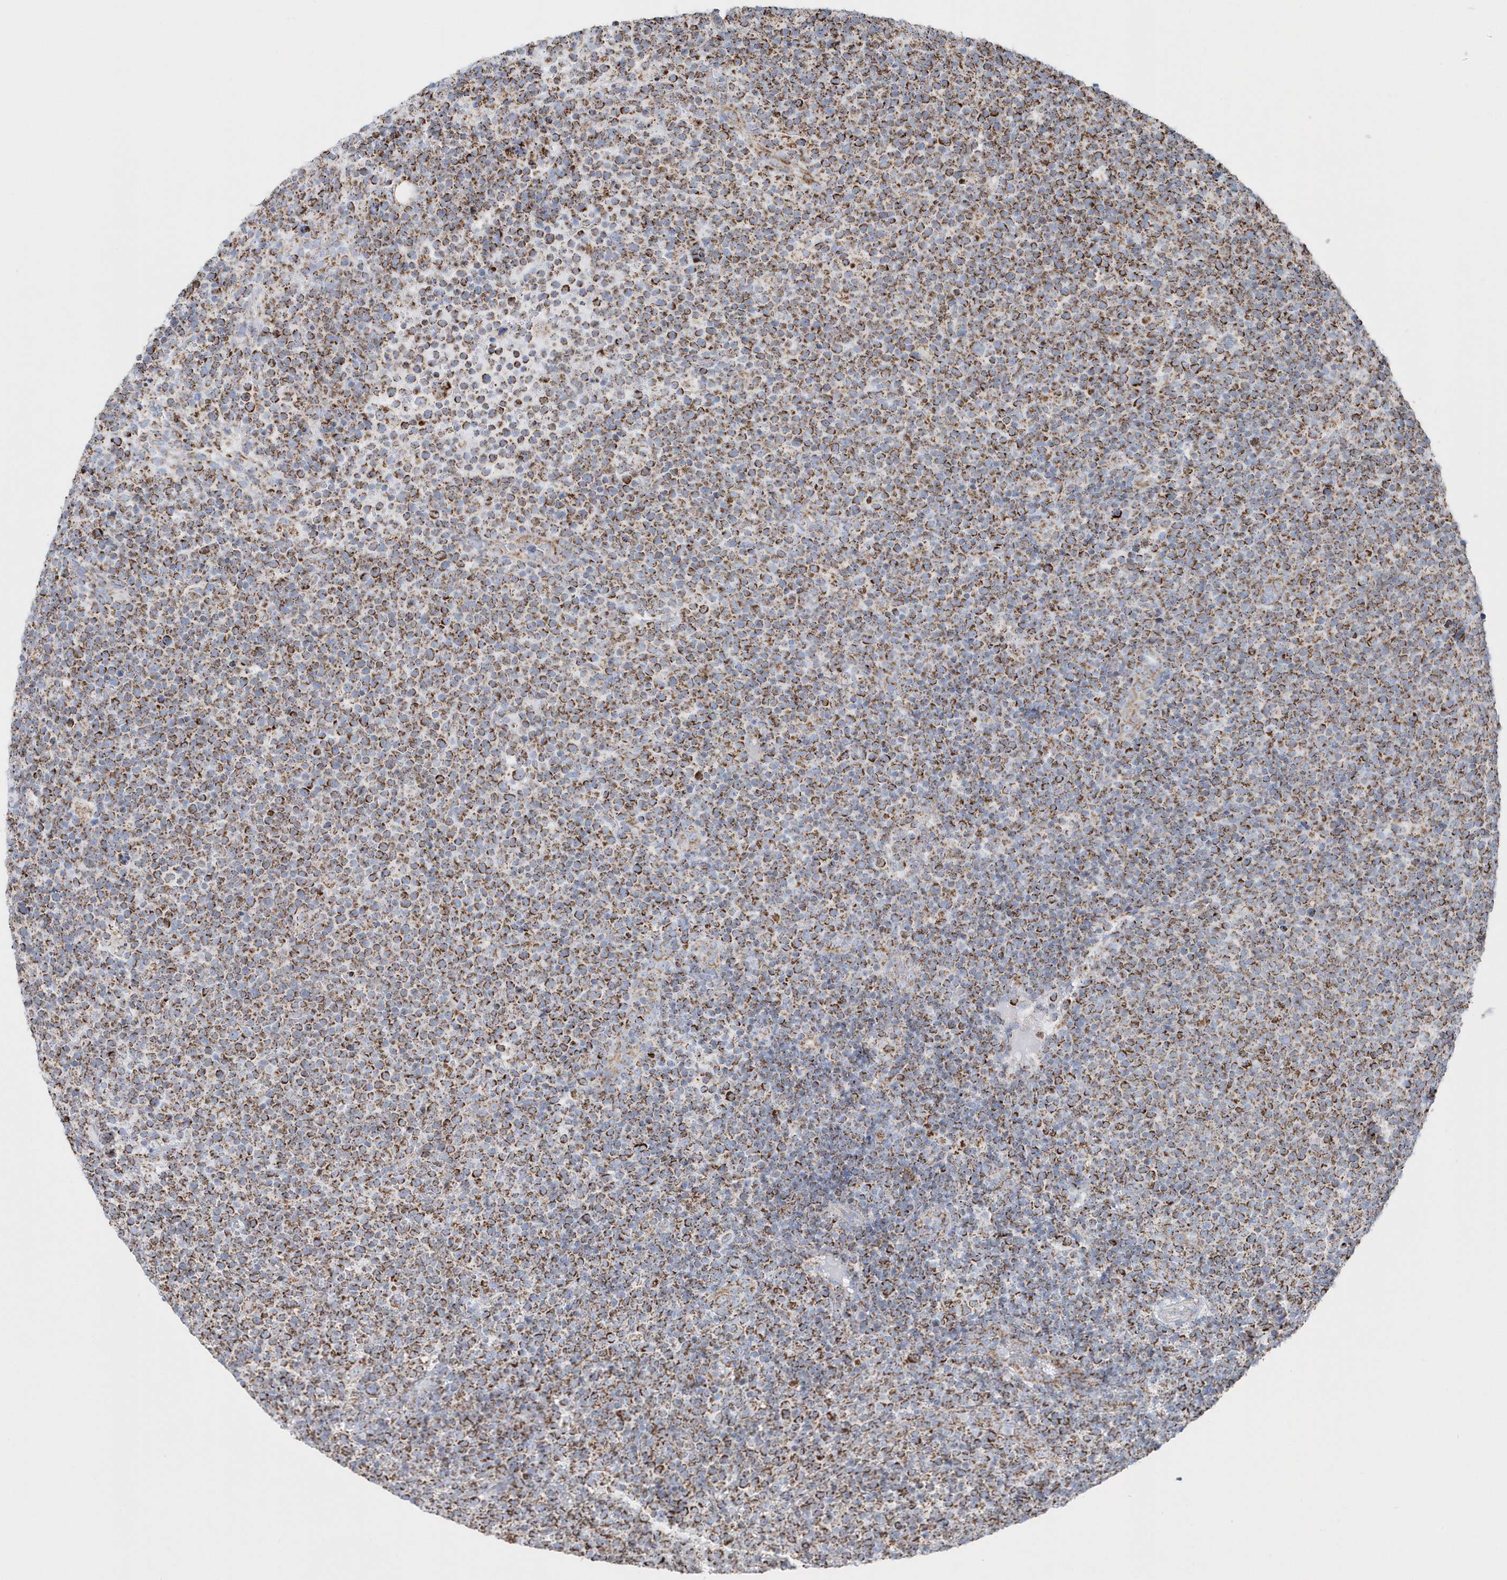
{"staining": {"intensity": "moderate", "quantity": ">75%", "location": "cytoplasmic/membranous"}, "tissue": "lymphoma", "cell_type": "Tumor cells", "image_type": "cancer", "snomed": [{"axis": "morphology", "description": "Malignant lymphoma, non-Hodgkin's type, High grade"}, {"axis": "topography", "description": "Lymph node"}], "caption": "This is a histology image of immunohistochemistry staining of lymphoma, which shows moderate expression in the cytoplasmic/membranous of tumor cells.", "gene": "TMCO6", "patient": {"sex": "male", "age": 61}}